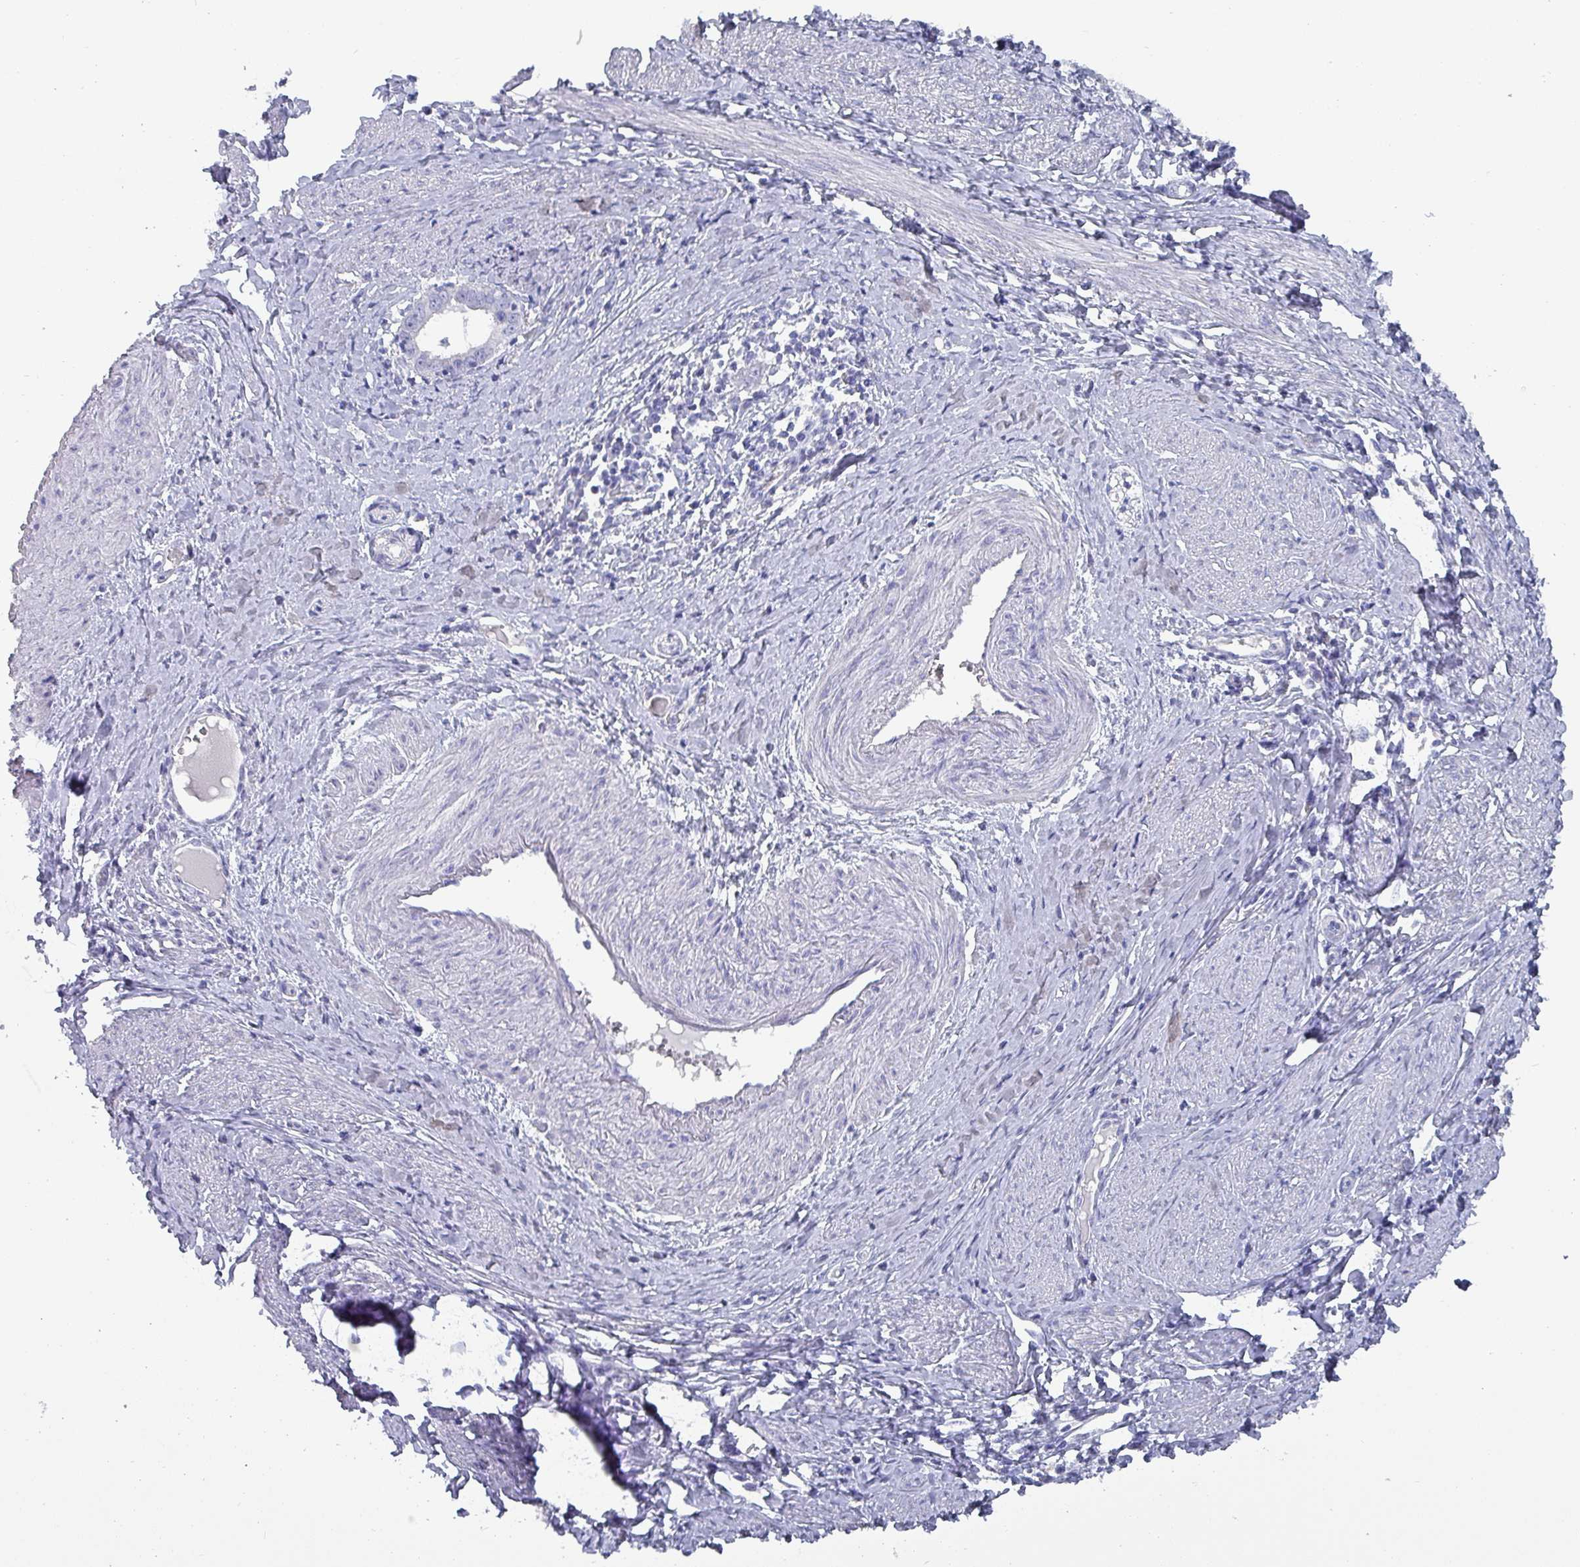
{"staining": {"intensity": "negative", "quantity": "none", "location": "none"}, "tissue": "cervical cancer", "cell_type": "Tumor cells", "image_type": "cancer", "snomed": [{"axis": "morphology", "description": "Adenocarcinoma, NOS"}, {"axis": "topography", "description": "Cervix"}], "caption": "IHC of human cervical adenocarcinoma displays no expression in tumor cells.", "gene": "INS-IGF2", "patient": {"sex": "female", "age": 36}}